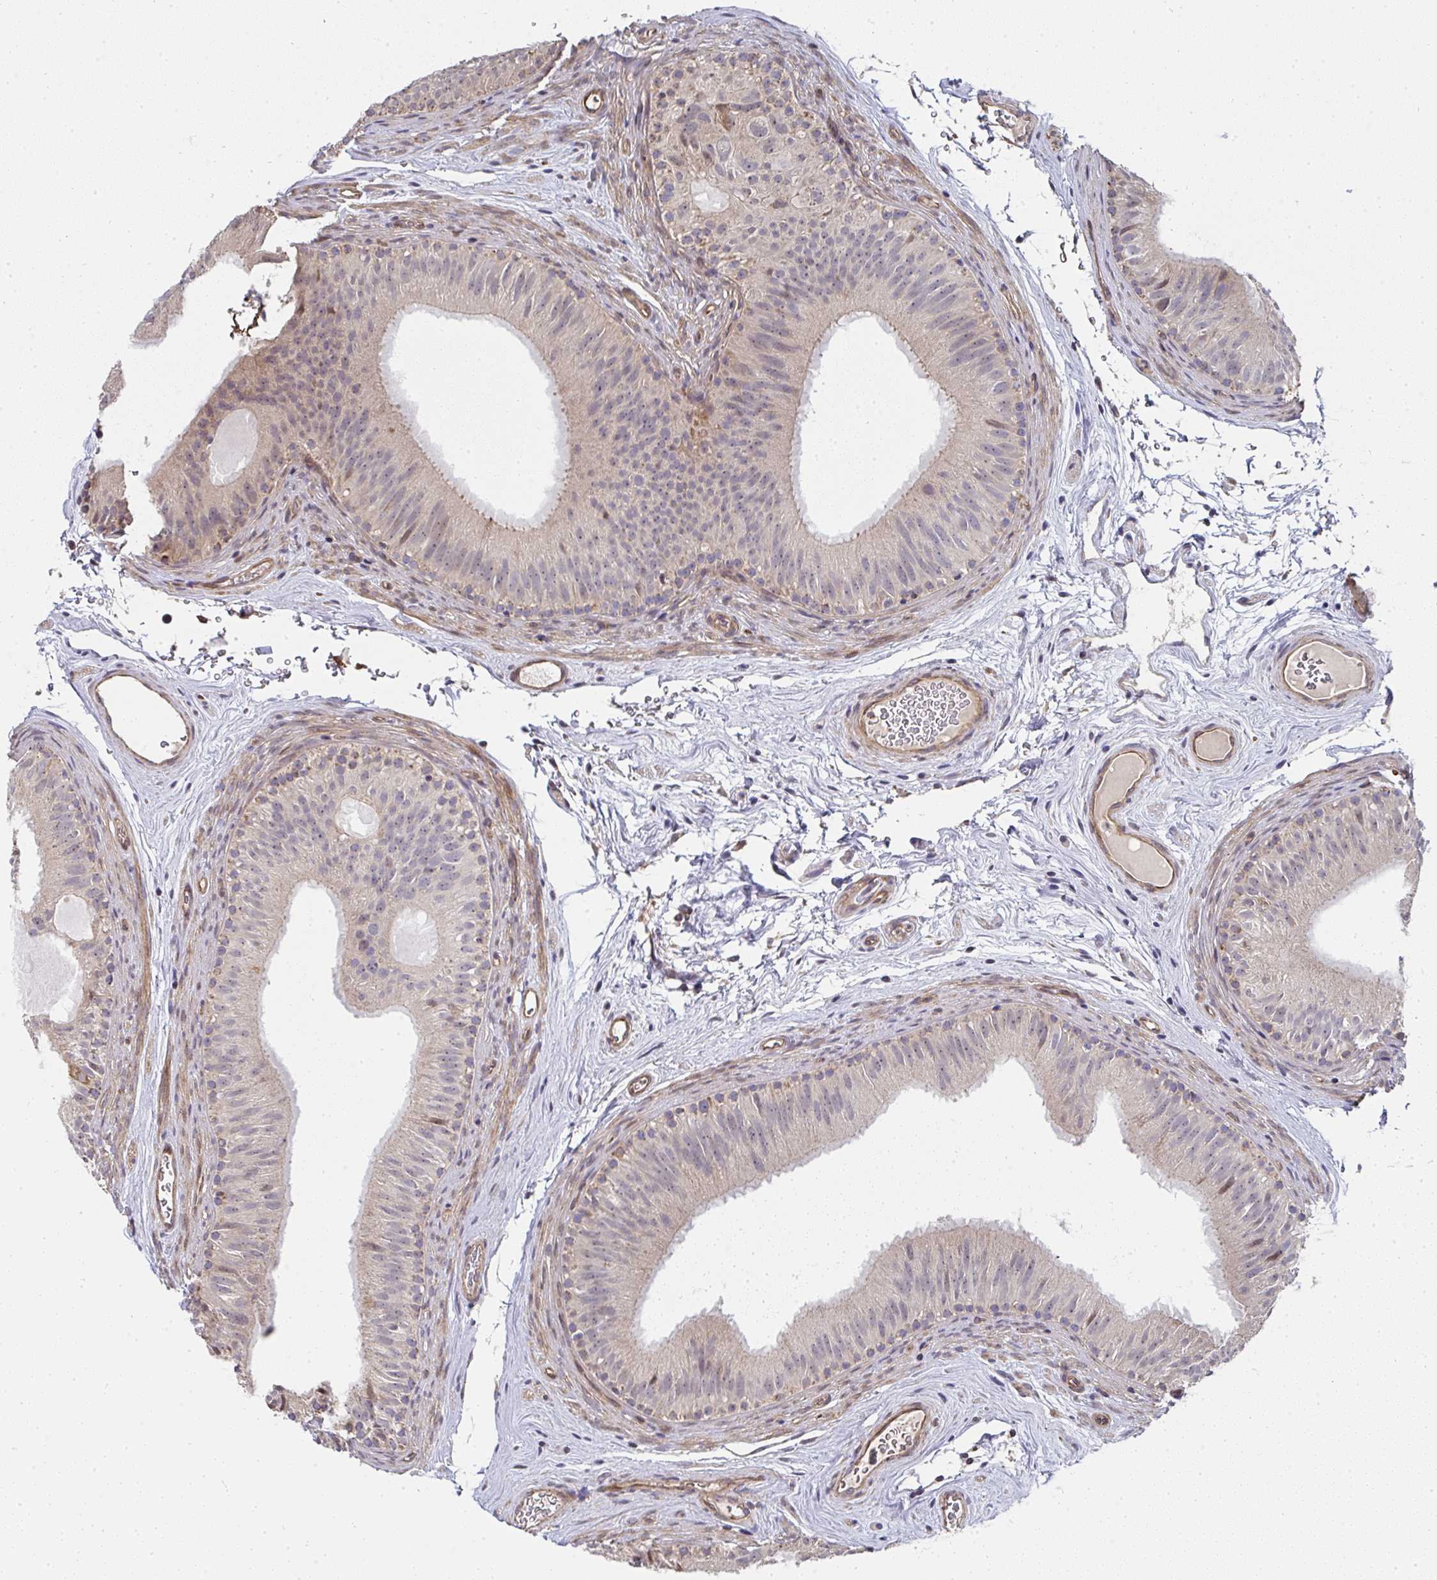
{"staining": {"intensity": "moderate", "quantity": "<25%", "location": "cytoplasmic/membranous"}, "tissue": "epididymis", "cell_type": "Glandular cells", "image_type": "normal", "snomed": [{"axis": "morphology", "description": "Normal tissue, NOS"}, {"axis": "topography", "description": "Epididymis"}], "caption": "A histopathology image showing moderate cytoplasmic/membranous staining in about <25% of glandular cells in unremarkable epididymis, as visualized by brown immunohistochemical staining.", "gene": "AGTPBP1", "patient": {"sex": "male", "age": 44}}